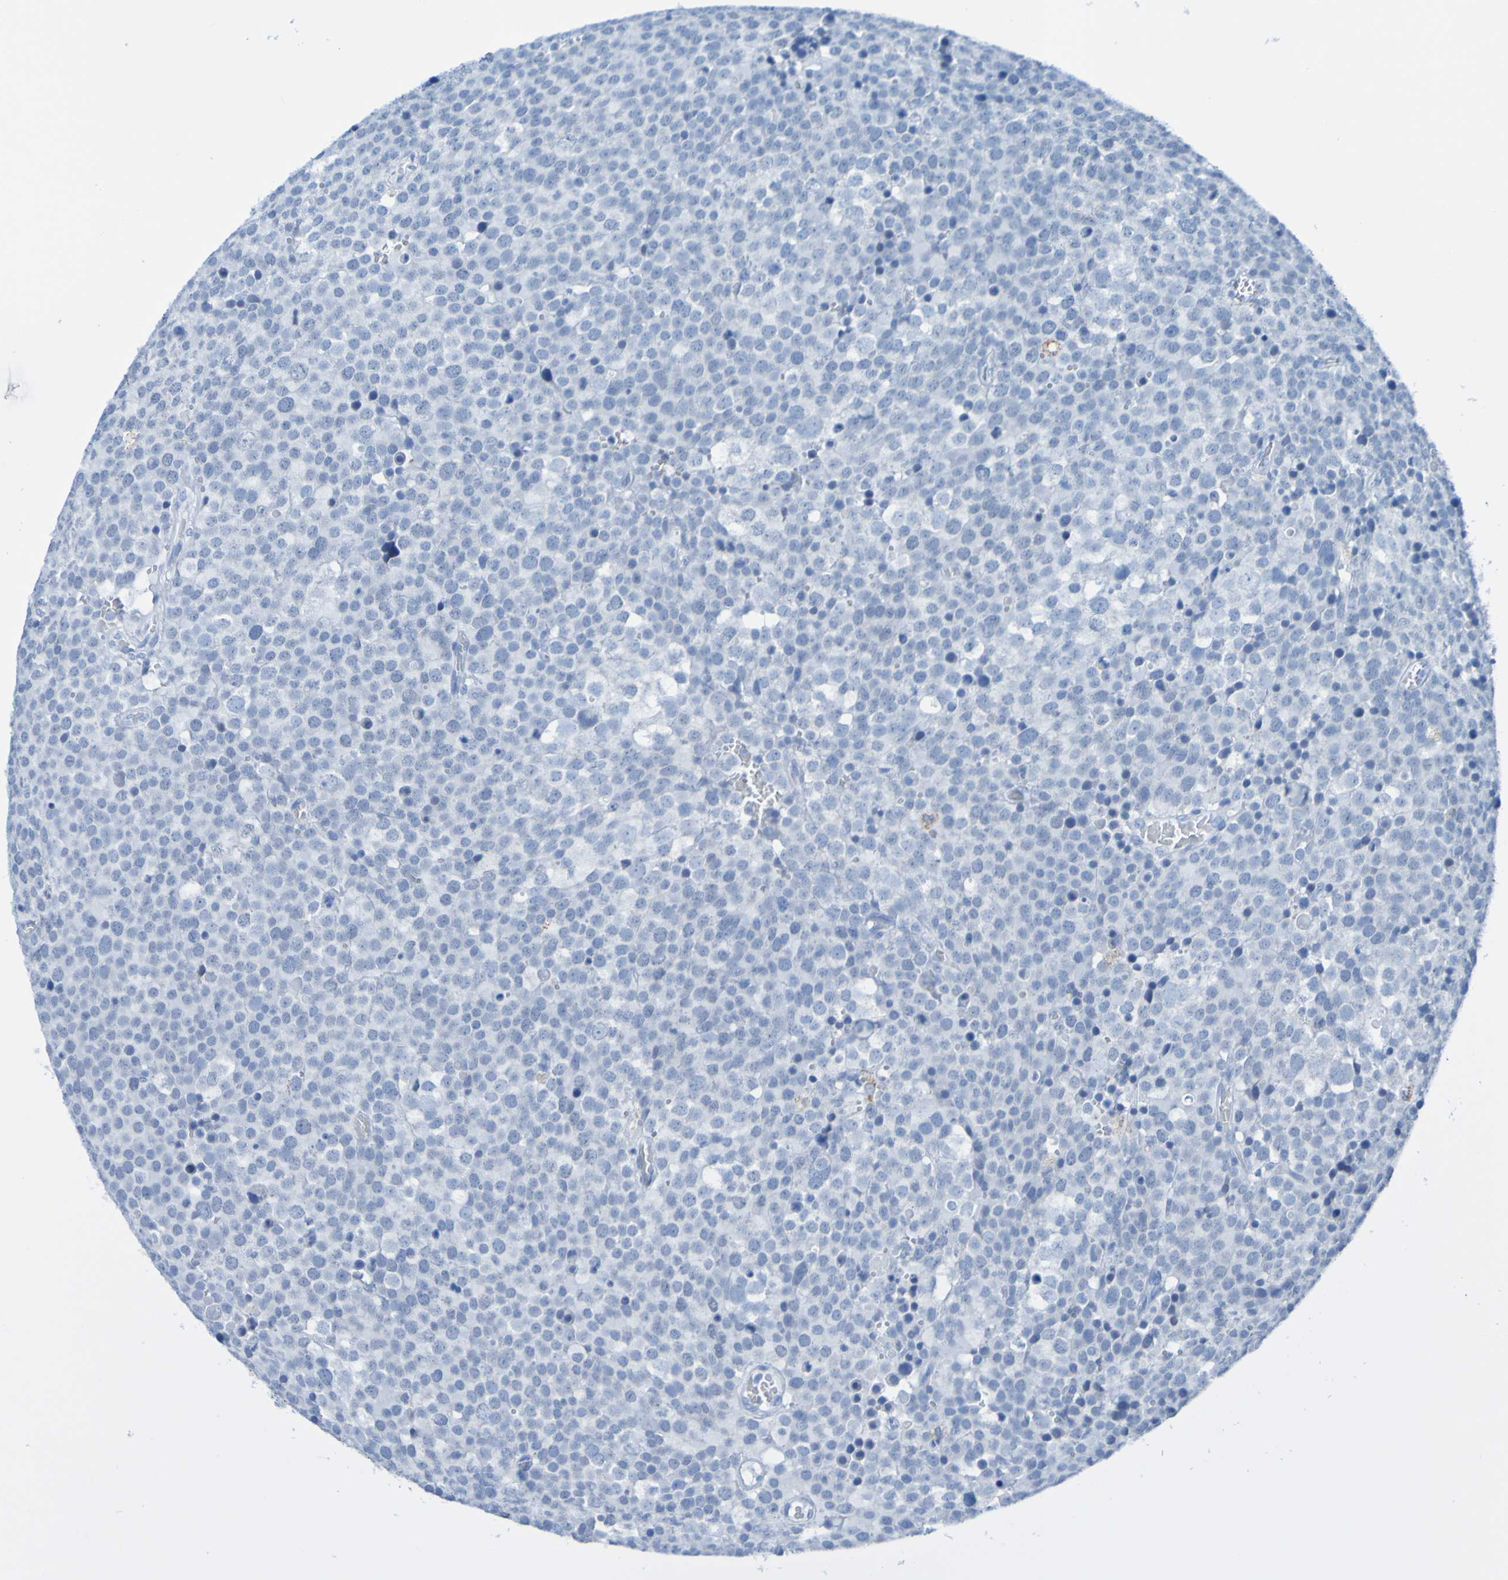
{"staining": {"intensity": "negative", "quantity": "none", "location": "none"}, "tissue": "testis cancer", "cell_type": "Tumor cells", "image_type": "cancer", "snomed": [{"axis": "morphology", "description": "Seminoma, NOS"}, {"axis": "topography", "description": "Testis"}], "caption": "Human testis cancer (seminoma) stained for a protein using IHC displays no positivity in tumor cells.", "gene": "ACMSD", "patient": {"sex": "male", "age": 71}}